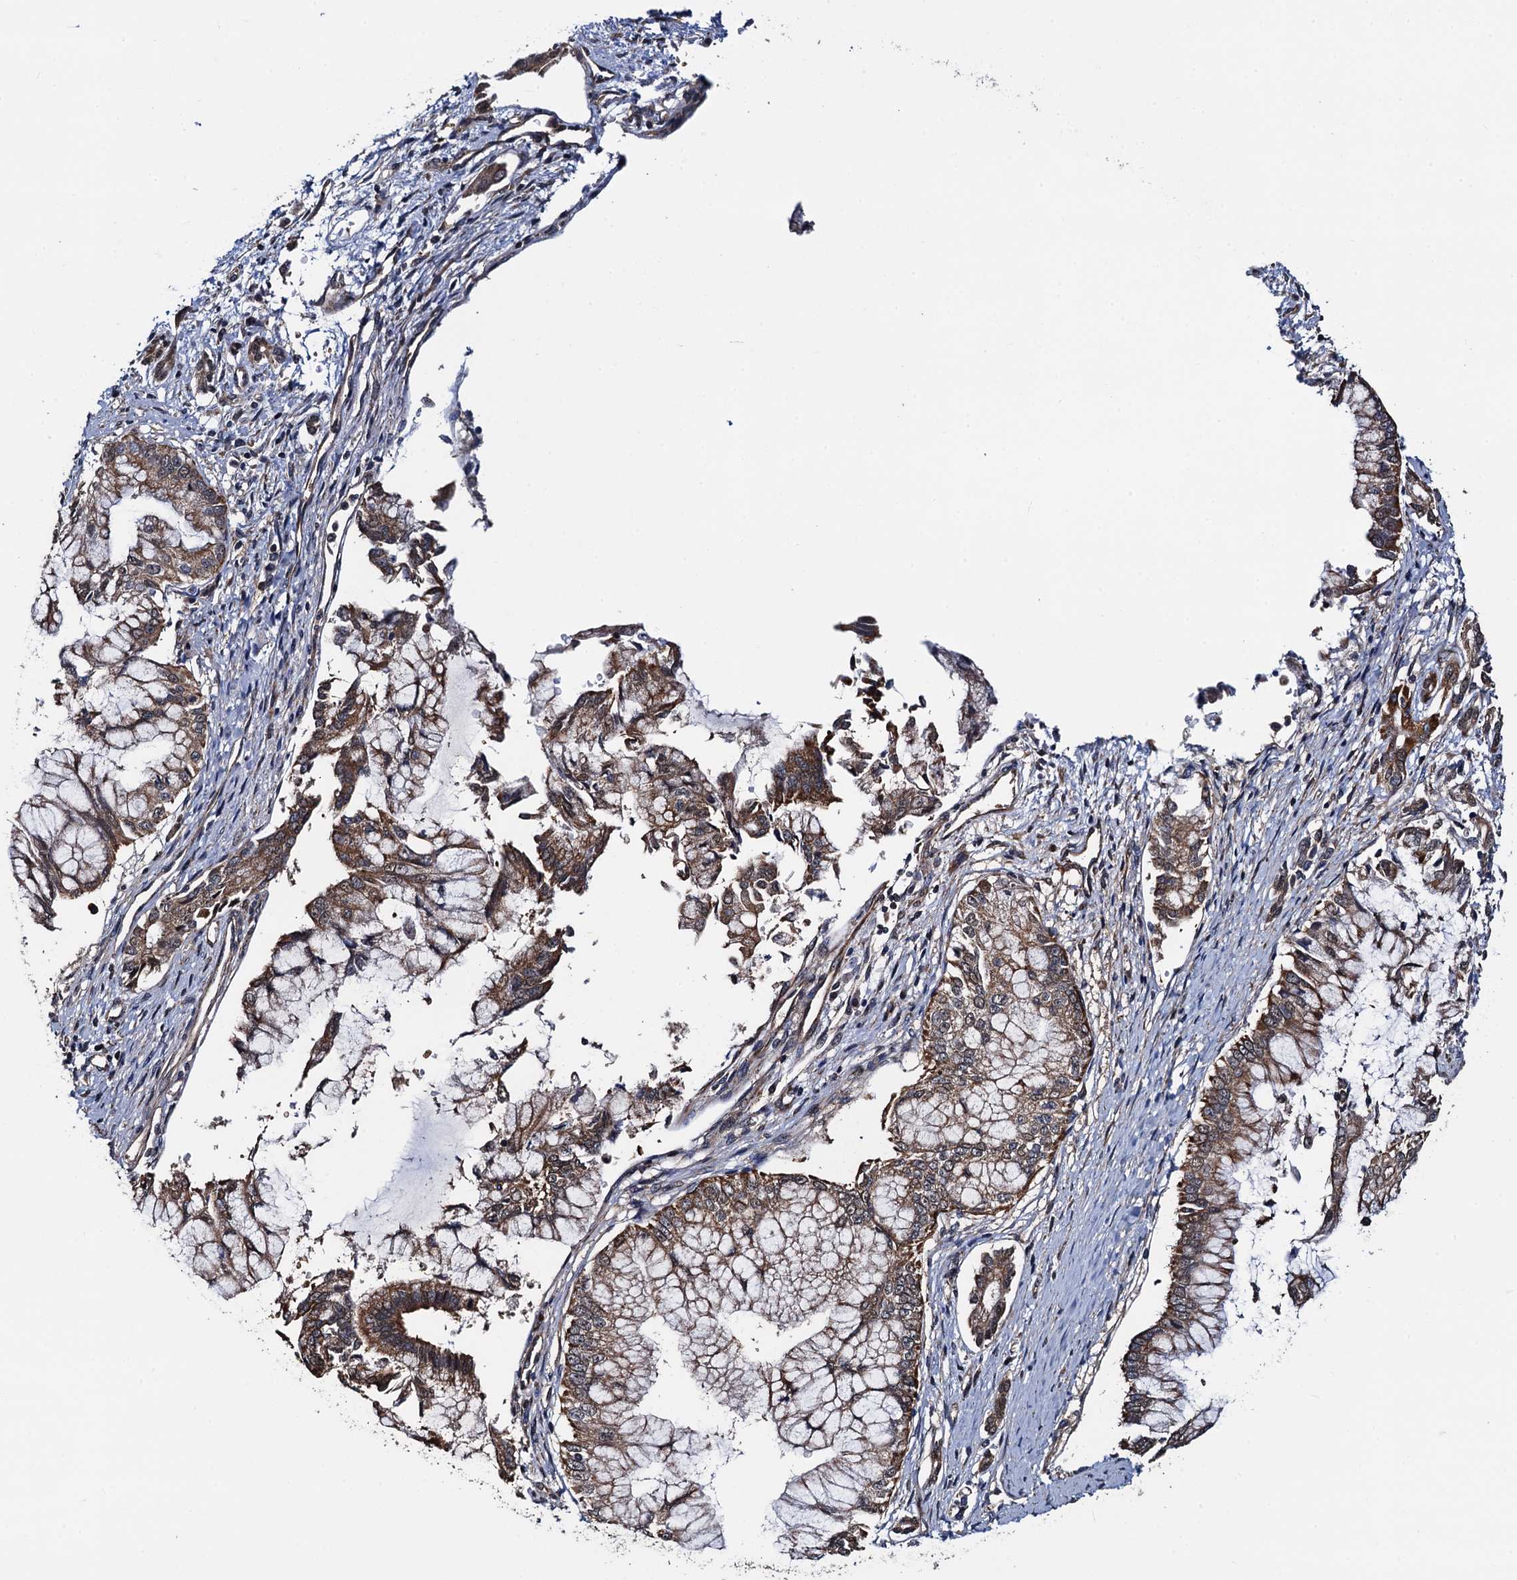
{"staining": {"intensity": "moderate", "quantity": ">75%", "location": "cytoplasmic/membranous"}, "tissue": "pancreatic cancer", "cell_type": "Tumor cells", "image_type": "cancer", "snomed": [{"axis": "morphology", "description": "Adenocarcinoma, NOS"}, {"axis": "topography", "description": "Pancreas"}], "caption": "Brown immunohistochemical staining in human pancreatic adenocarcinoma shows moderate cytoplasmic/membranous positivity in approximately >75% of tumor cells.", "gene": "PTCD3", "patient": {"sex": "male", "age": 46}}